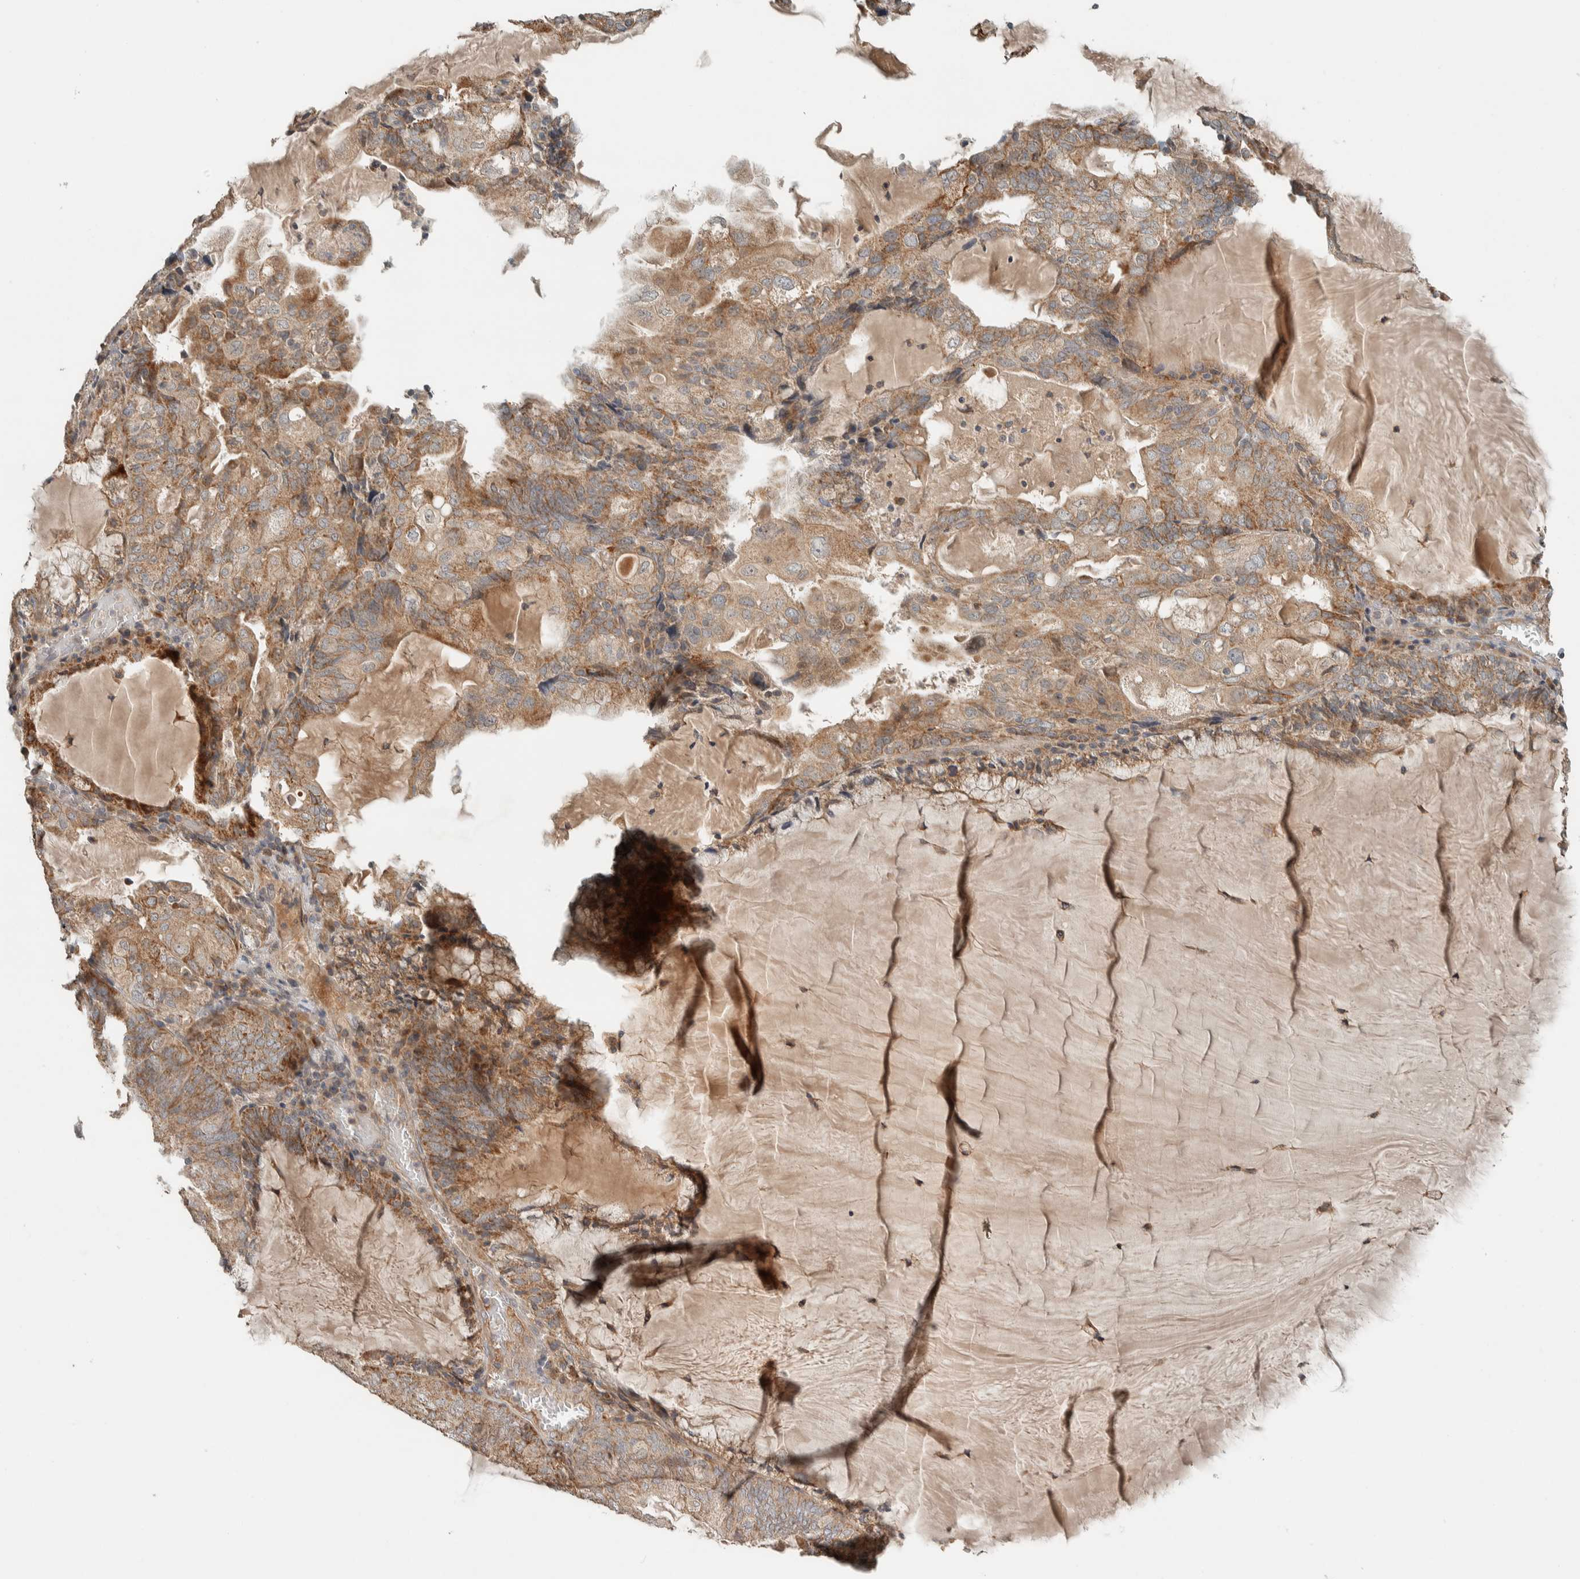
{"staining": {"intensity": "moderate", "quantity": ">75%", "location": "cytoplasmic/membranous"}, "tissue": "endometrial cancer", "cell_type": "Tumor cells", "image_type": "cancer", "snomed": [{"axis": "morphology", "description": "Adenocarcinoma, NOS"}, {"axis": "topography", "description": "Endometrium"}], "caption": "Immunohistochemical staining of human endometrial cancer shows medium levels of moderate cytoplasmic/membranous protein positivity in approximately >75% of tumor cells. (DAB = brown stain, brightfield microscopy at high magnification).", "gene": "NBR1", "patient": {"sex": "female", "age": 81}}